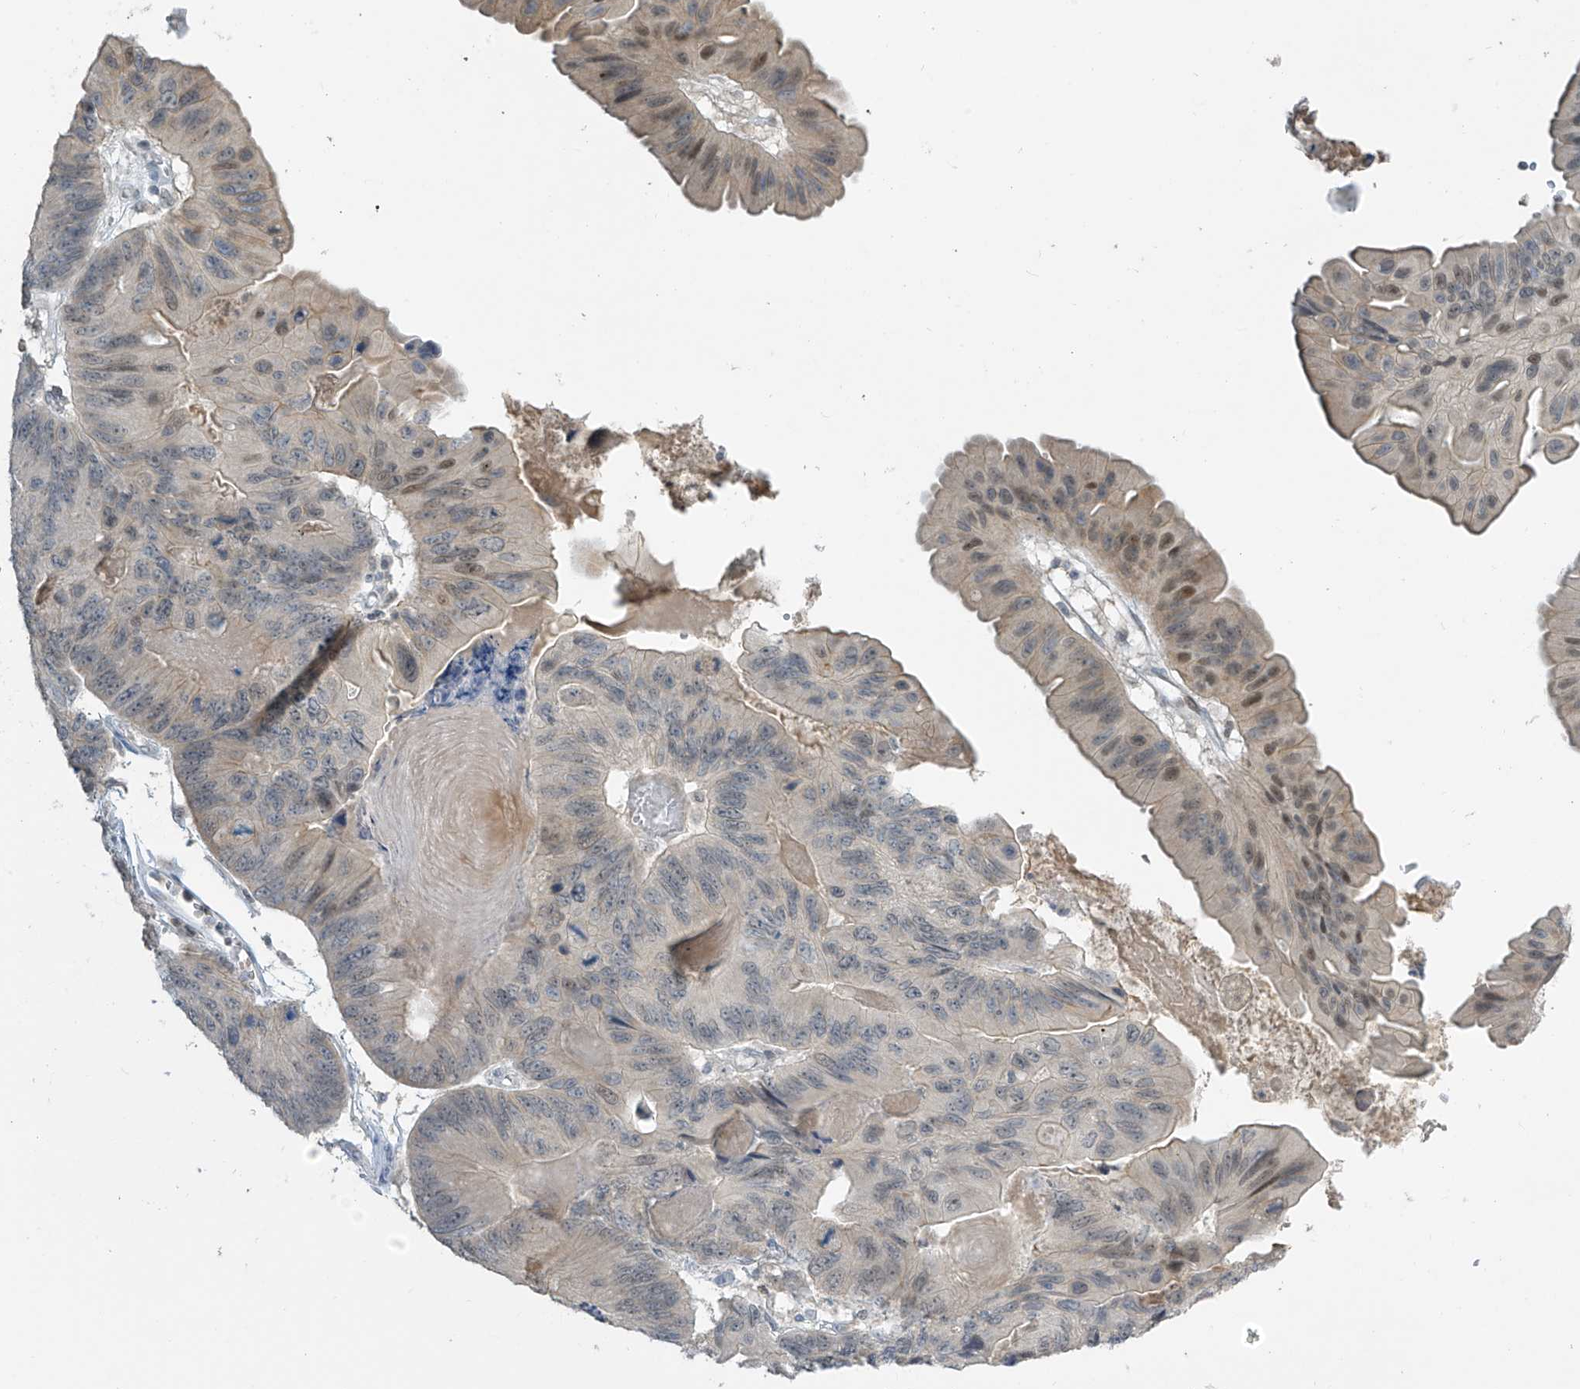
{"staining": {"intensity": "moderate", "quantity": "<25%", "location": "nuclear"}, "tissue": "ovarian cancer", "cell_type": "Tumor cells", "image_type": "cancer", "snomed": [{"axis": "morphology", "description": "Cystadenocarcinoma, mucinous, NOS"}, {"axis": "topography", "description": "Ovary"}], "caption": "Mucinous cystadenocarcinoma (ovarian) stained for a protein (brown) reveals moderate nuclear positive expression in about <25% of tumor cells.", "gene": "METAP1D", "patient": {"sex": "female", "age": 61}}